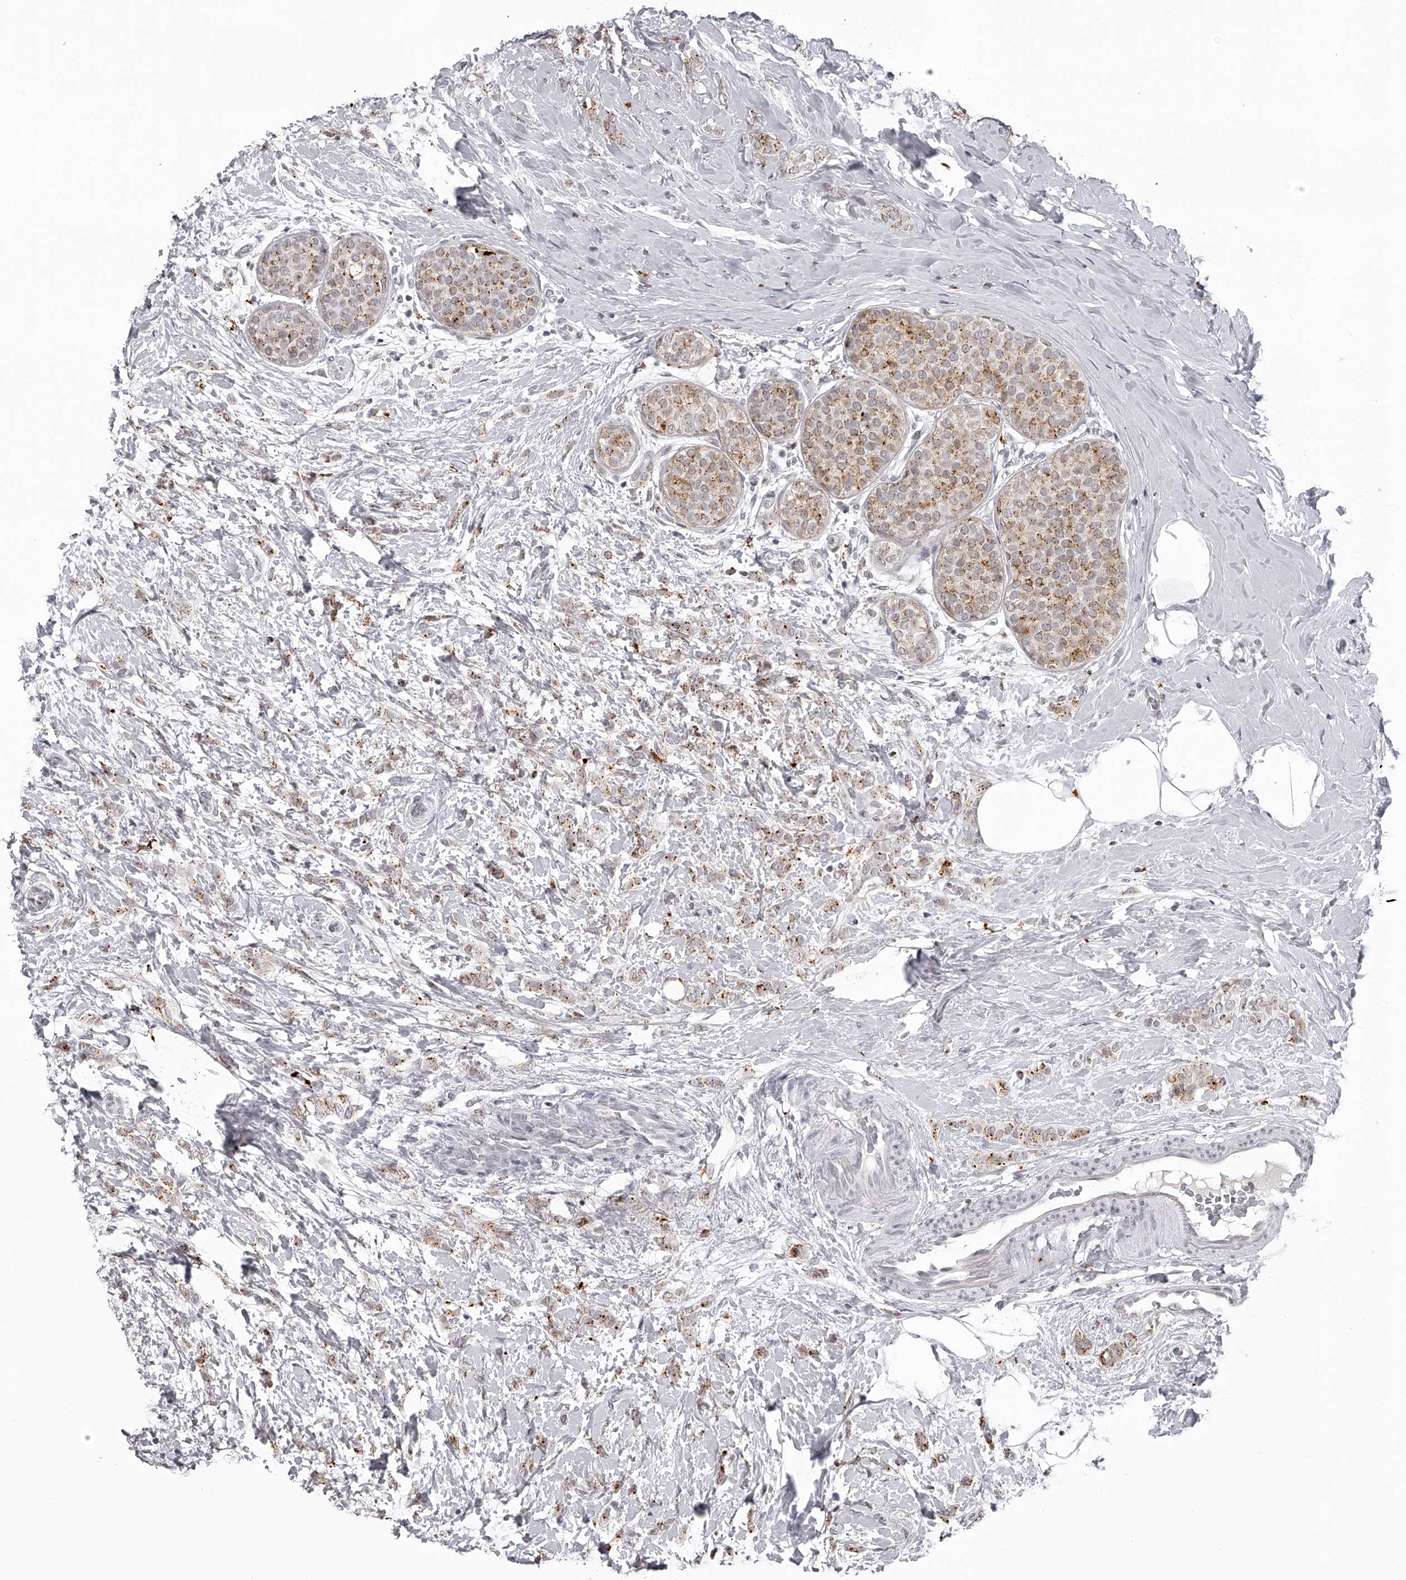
{"staining": {"intensity": "moderate", "quantity": "25%-75%", "location": "cytoplasmic/membranous"}, "tissue": "breast cancer", "cell_type": "Tumor cells", "image_type": "cancer", "snomed": [{"axis": "morphology", "description": "Lobular carcinoma, in situ"}, {"axis": "morphology", "description": "Lobular carcinoma"}, {"axis": "topography", "description": "Breast"}], "caption": "Protein staining reveals moderate cytoplasmic/membranous positivity in about 25%-75% of tumor cells in lobular carcinoma in situ (breast).", "gene": "RNF220", "patient": {"sex": "female", "age": 41}}